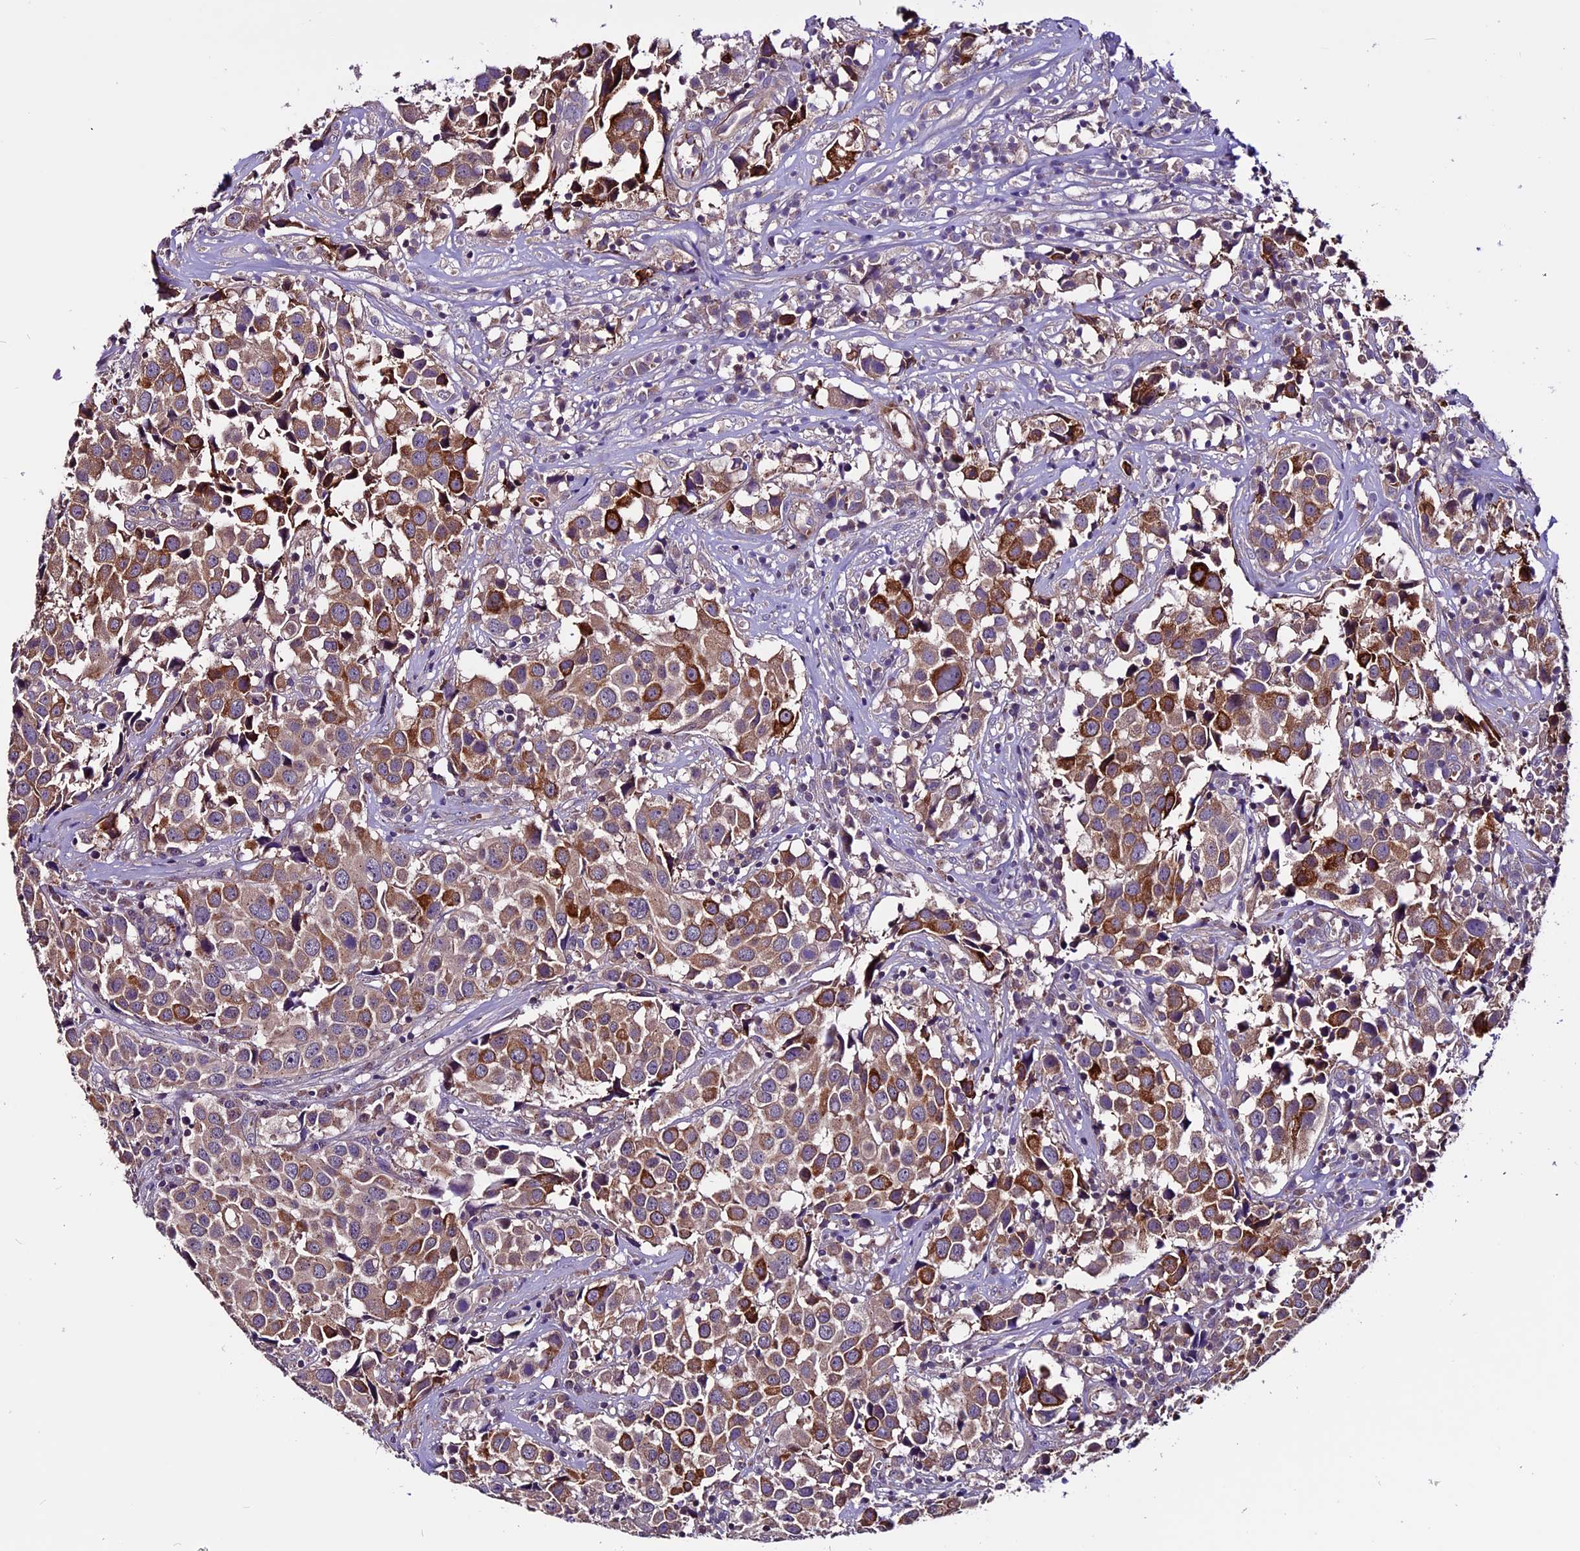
{"staining": {"intensity": "strong", "quantity": ">75%", "location": "cytoplasmic/membranous"}, "tissue": "urothelial cancer", "cell_type": "Tumor cells", "image_type": "cancer", "snomed": [{"axis": "morphology", "description": "Urothelial carcinoma, High grade"}, {"axis": "topography", "description": "Urinary bladder"}], "caption": "This is an image of immunohistochemistry (IHC) staining of urothelial carcinoma (high-grade), which shows strong expression in the cytoplasmic/membranous of tumor cells.", "gene": "RINL", "patient": {"sex": "female", "age": 75}}